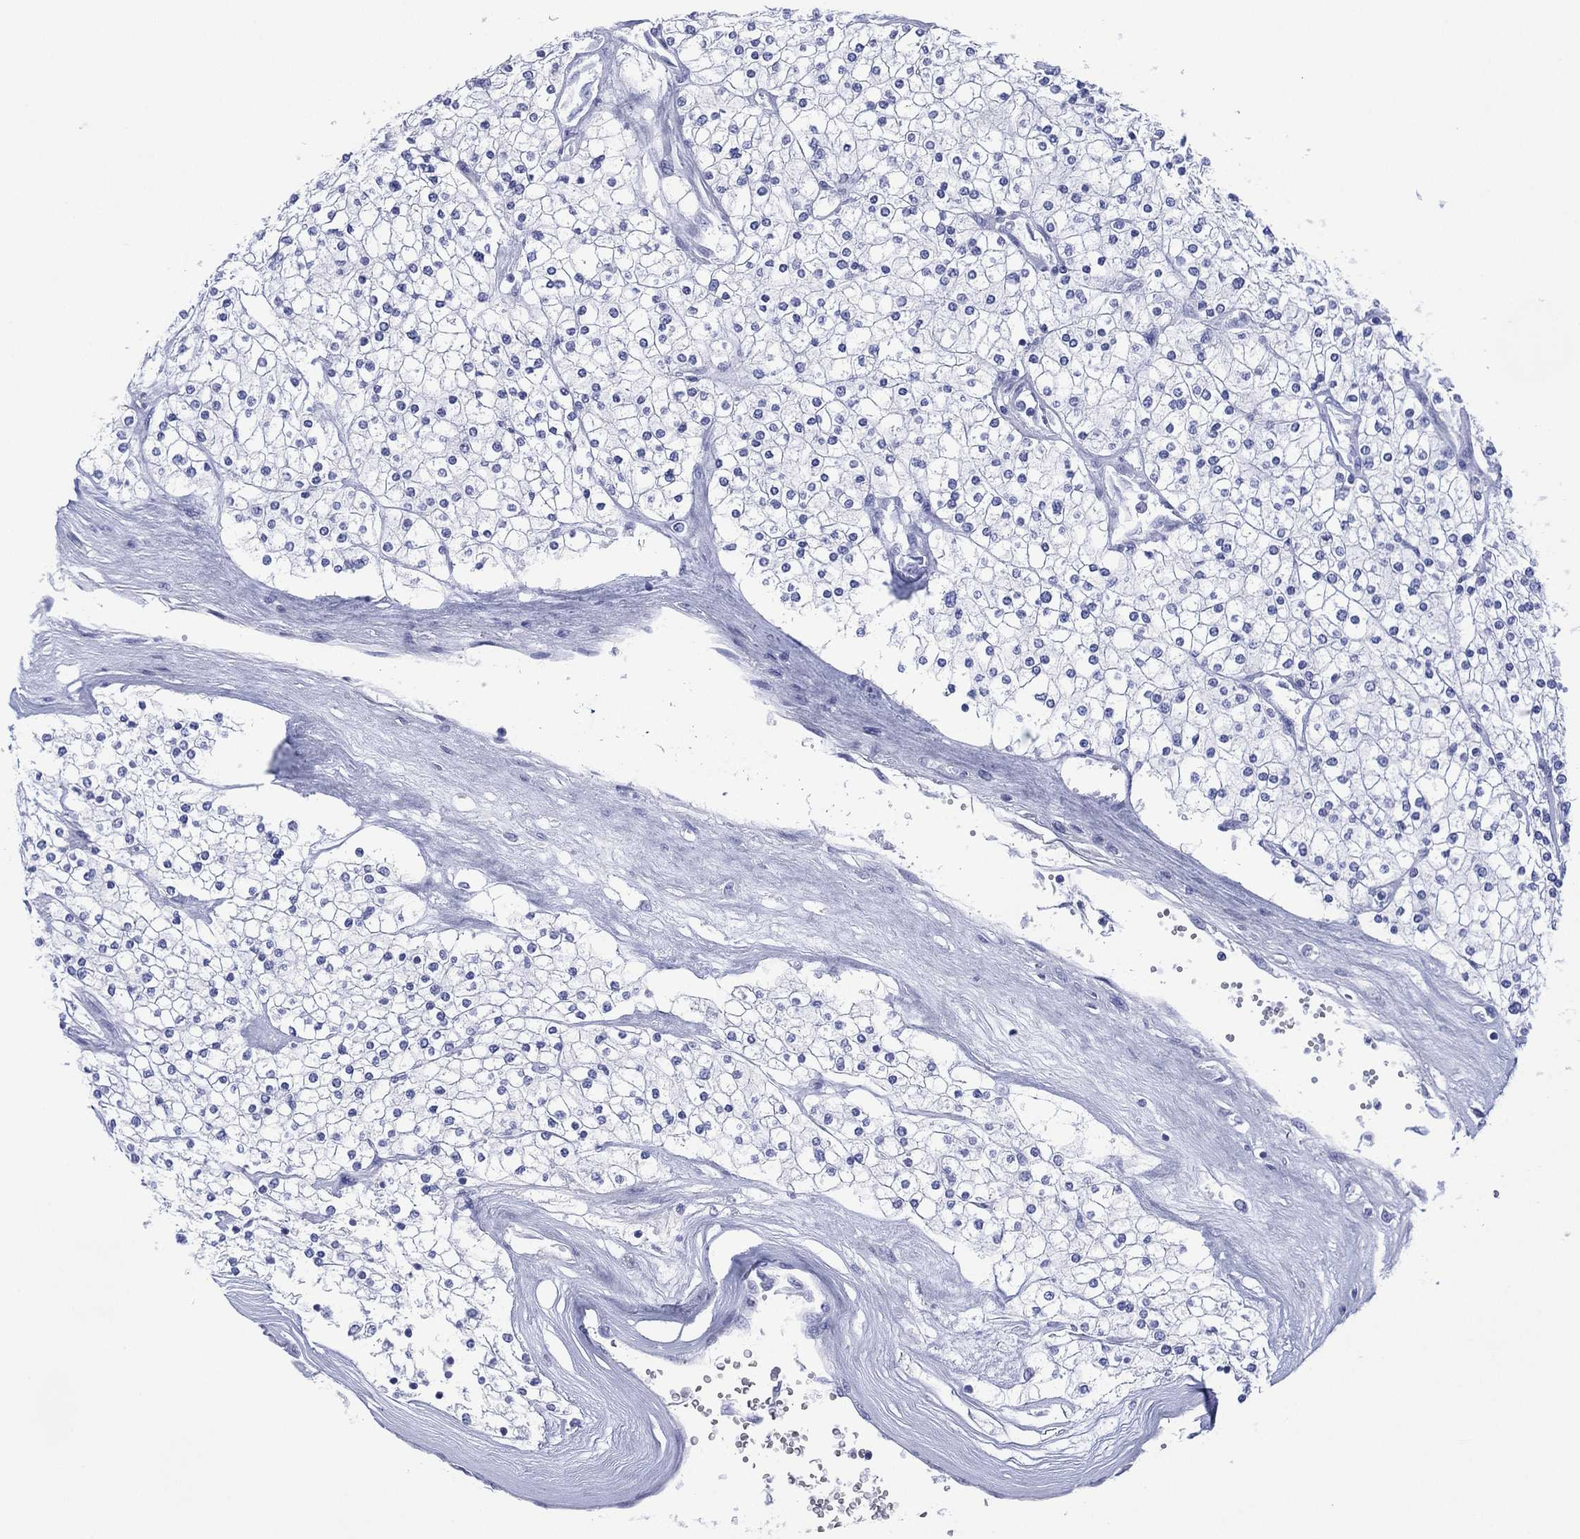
{"staining": {"intensity": "negative", "quantity": "none", "location": "none"}, "tissue": "renal cancer", "cell_type": "Tumor cells", "image_type": "cancer", "snomed": [{"axis": "morphology", "description": "Adenocarcinoma, NOS"}, {"axis": "topography", "description": "Kidney"}], "caption": "IHC of adenocarcinoma (renal) displays no staining in tumor cells. (DAB (3,3'-diaminobenzidine) IHC with hematoxylin counter stain).", "gene": "DSG1", "patient": {"sex": "male", "age": 80}}